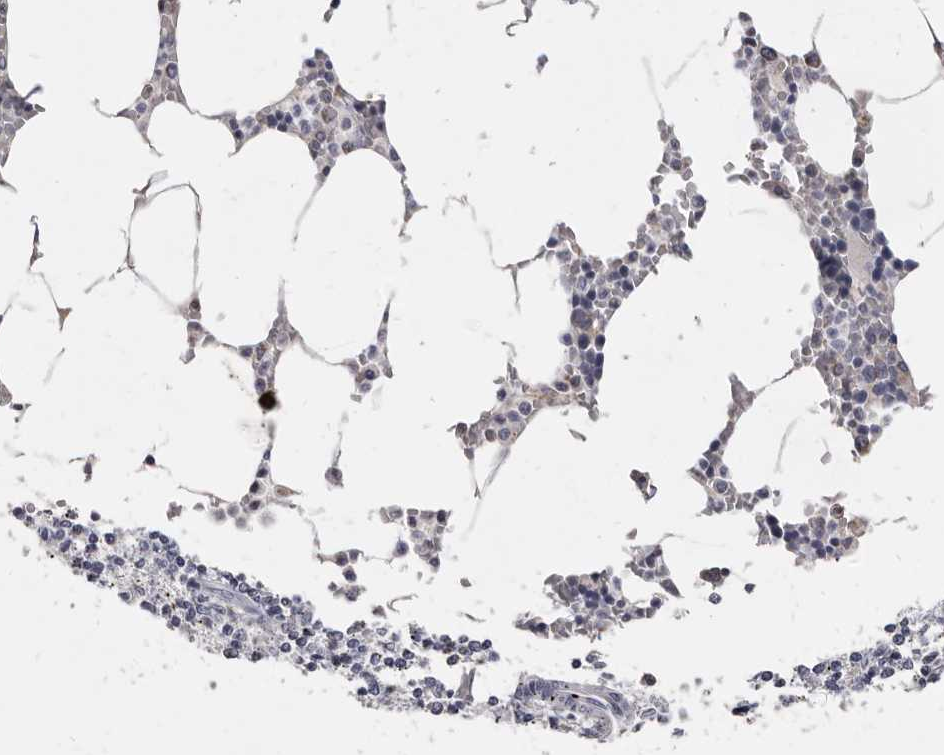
{"staining": {"intensity": "negative", "quantity": "none", "location": "none"}, "tissue": "bone marrow", "cell_type": "Hematopoietic cells", "image_type": "normal", "snomed": [{"axis": "morphology", "description": "Normal tissue, NOS"}, {"axis": "topography", "description": "Bone marrow"}], "caption": "High power microscopy histopathology image of an immunohistochemistry micrograph of benign bone marrow, revealing no significant staining in hematopoietic cells.", "gene": "CYP2E1", "patient": {"sex": "male", "age": 70}}